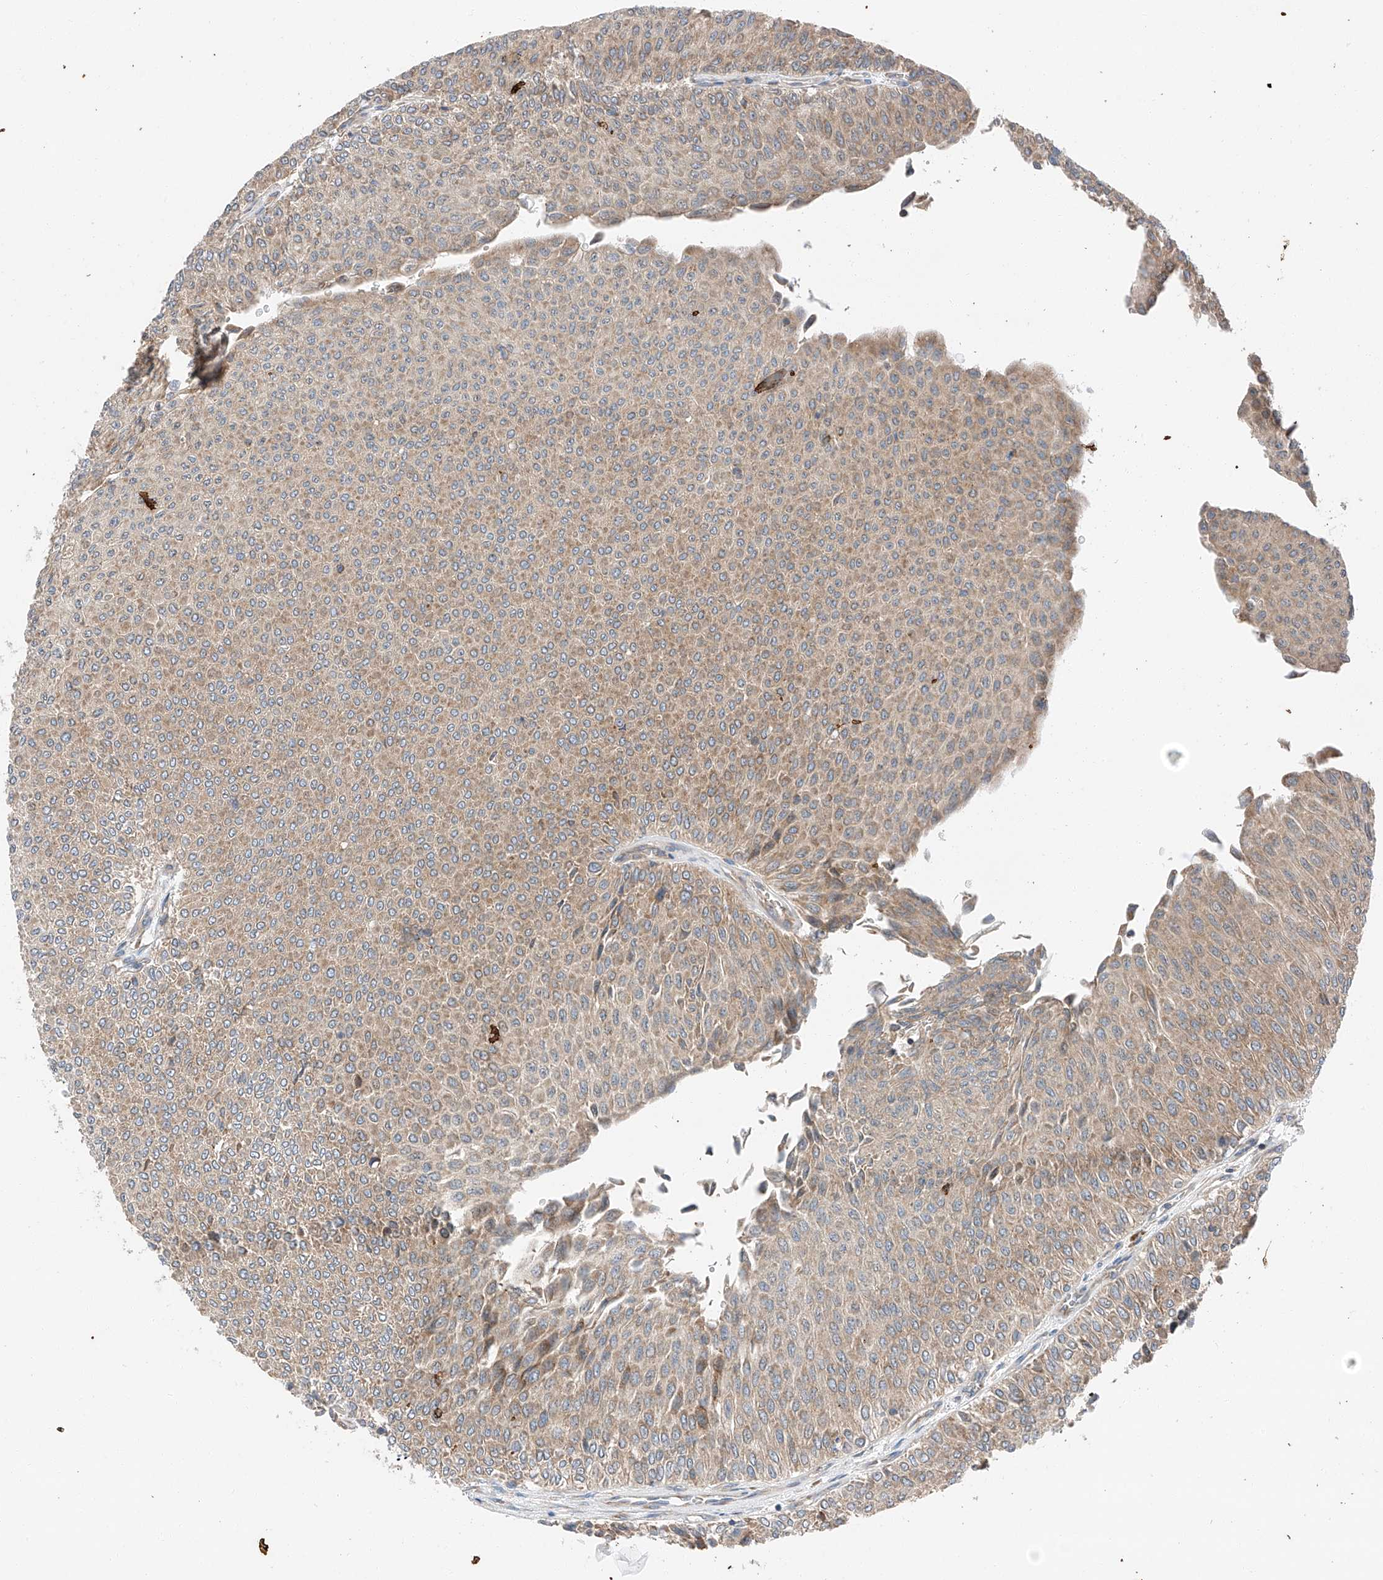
{"staining": {"intensity": "moderate", "quantity": ">75%", "location": "cytoplasmic/membranous"}, "tissue": "urothelial cancer", "cell_type": "Tumor cells", "image_type": "cancer", "snomed": [{"axis": "morphology", "description": "Urothelial carcinoma, Low grade"}, {"axis": "topography", "description": "Urinary bladder"}], "caption": "A histopathology image of urothelial cancer stained for a protein exhibits moderate cytoplasmic/membranous brown staining in tumor cells.", "gene": "ZC3H15", "patient": {"sex": "male", "age": 78}}